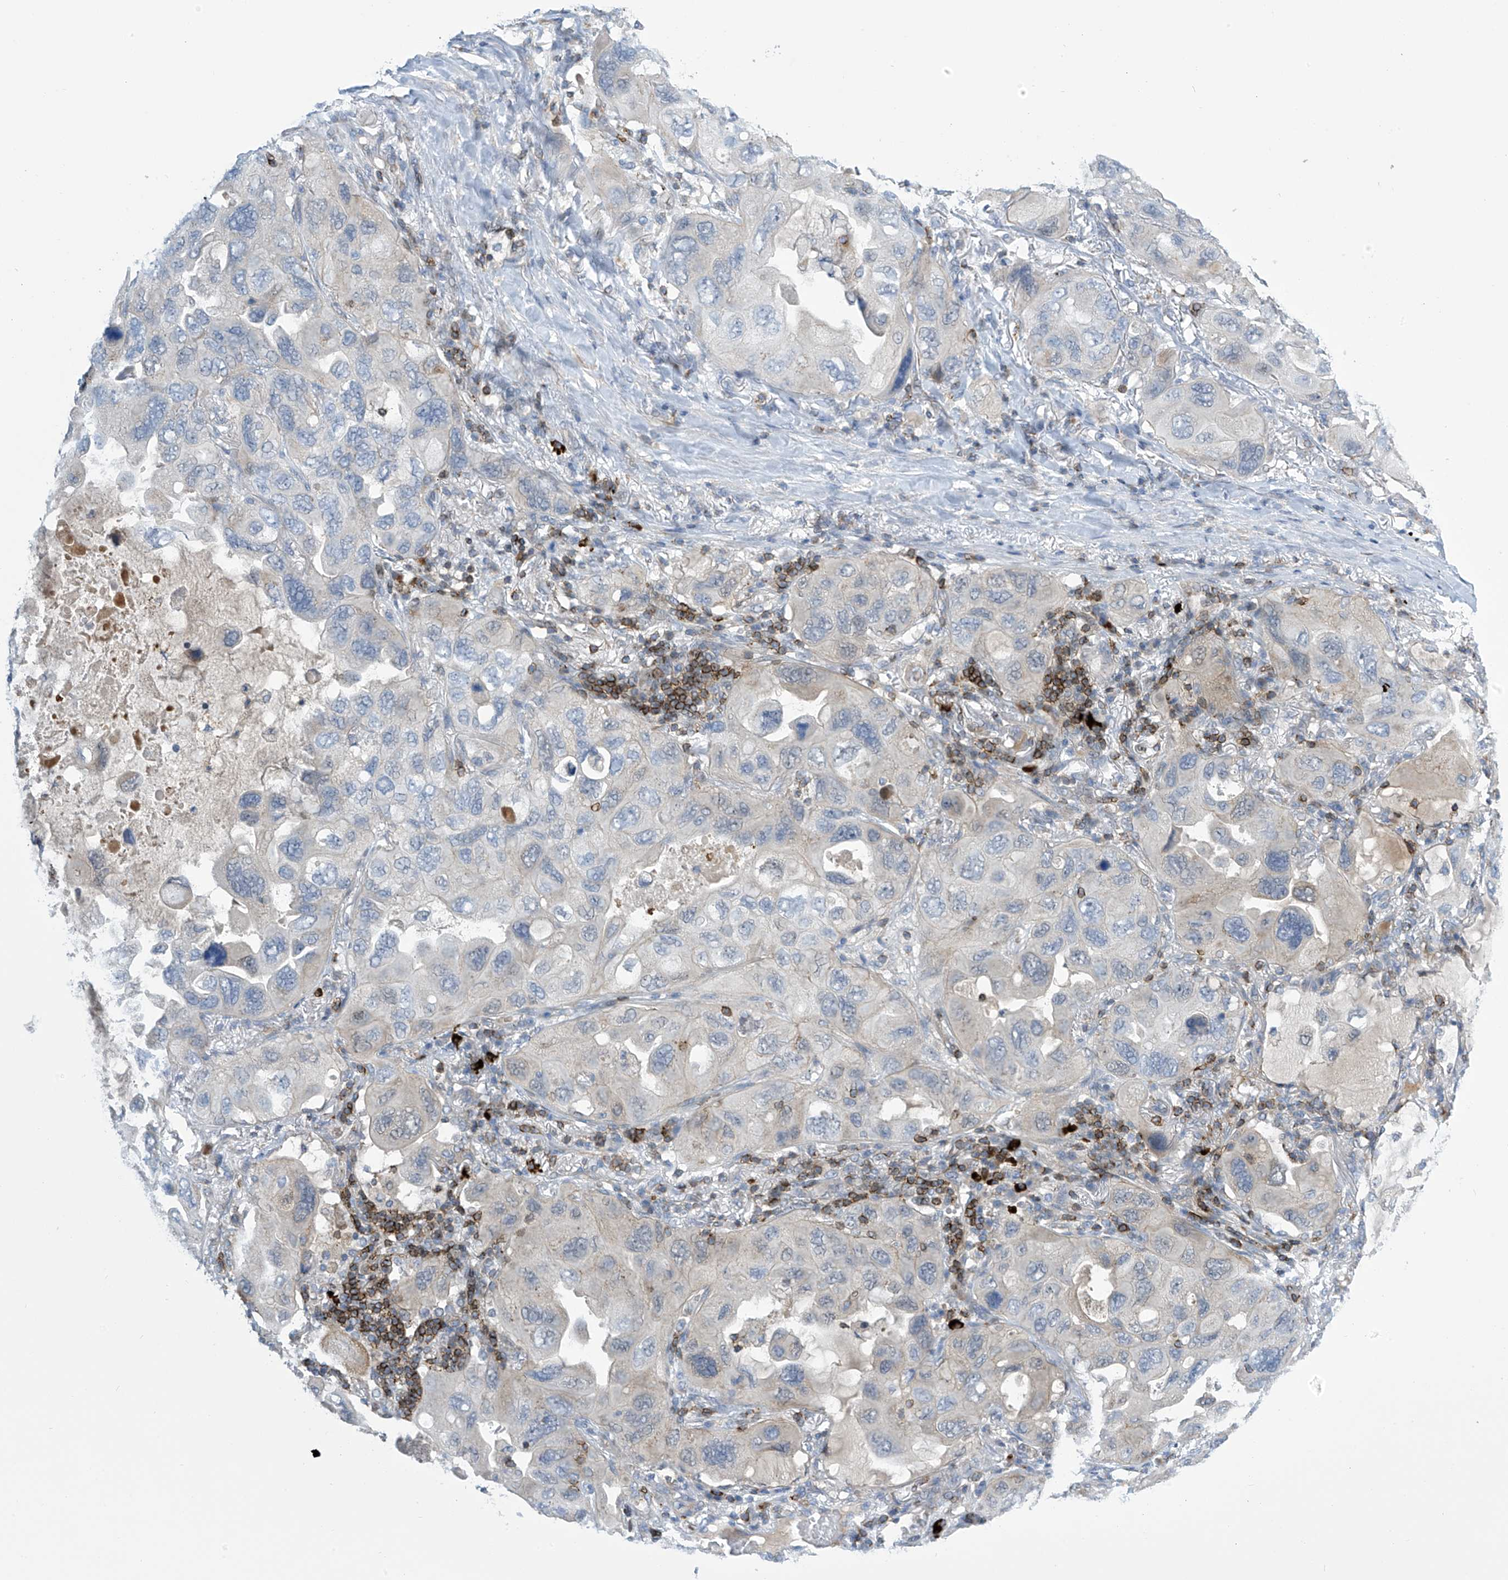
{"staining": {"intensity": "negative", "quantity": "none", "location": "none"}, "tissue": "lung cancer", "cell_type": "Tumor cells", "image_type": "cancer", "snomed": [{"axis": "morphology", "description": "Squamous cell carcinoma, NOS"}, {"axis": "topography", "description": "Lung"}], "caption": "Immunohistochemical staining of lung squamous cell carcinoma reveals no significant positivity in tumor cells. The staining is performed using DAB (3,3'-diaminobenzidine) brown chromogen with nuclei counter-stained in using hematoxylin.", "gene": "IBA57", "patient": {"sex": "female", "age": 73}}